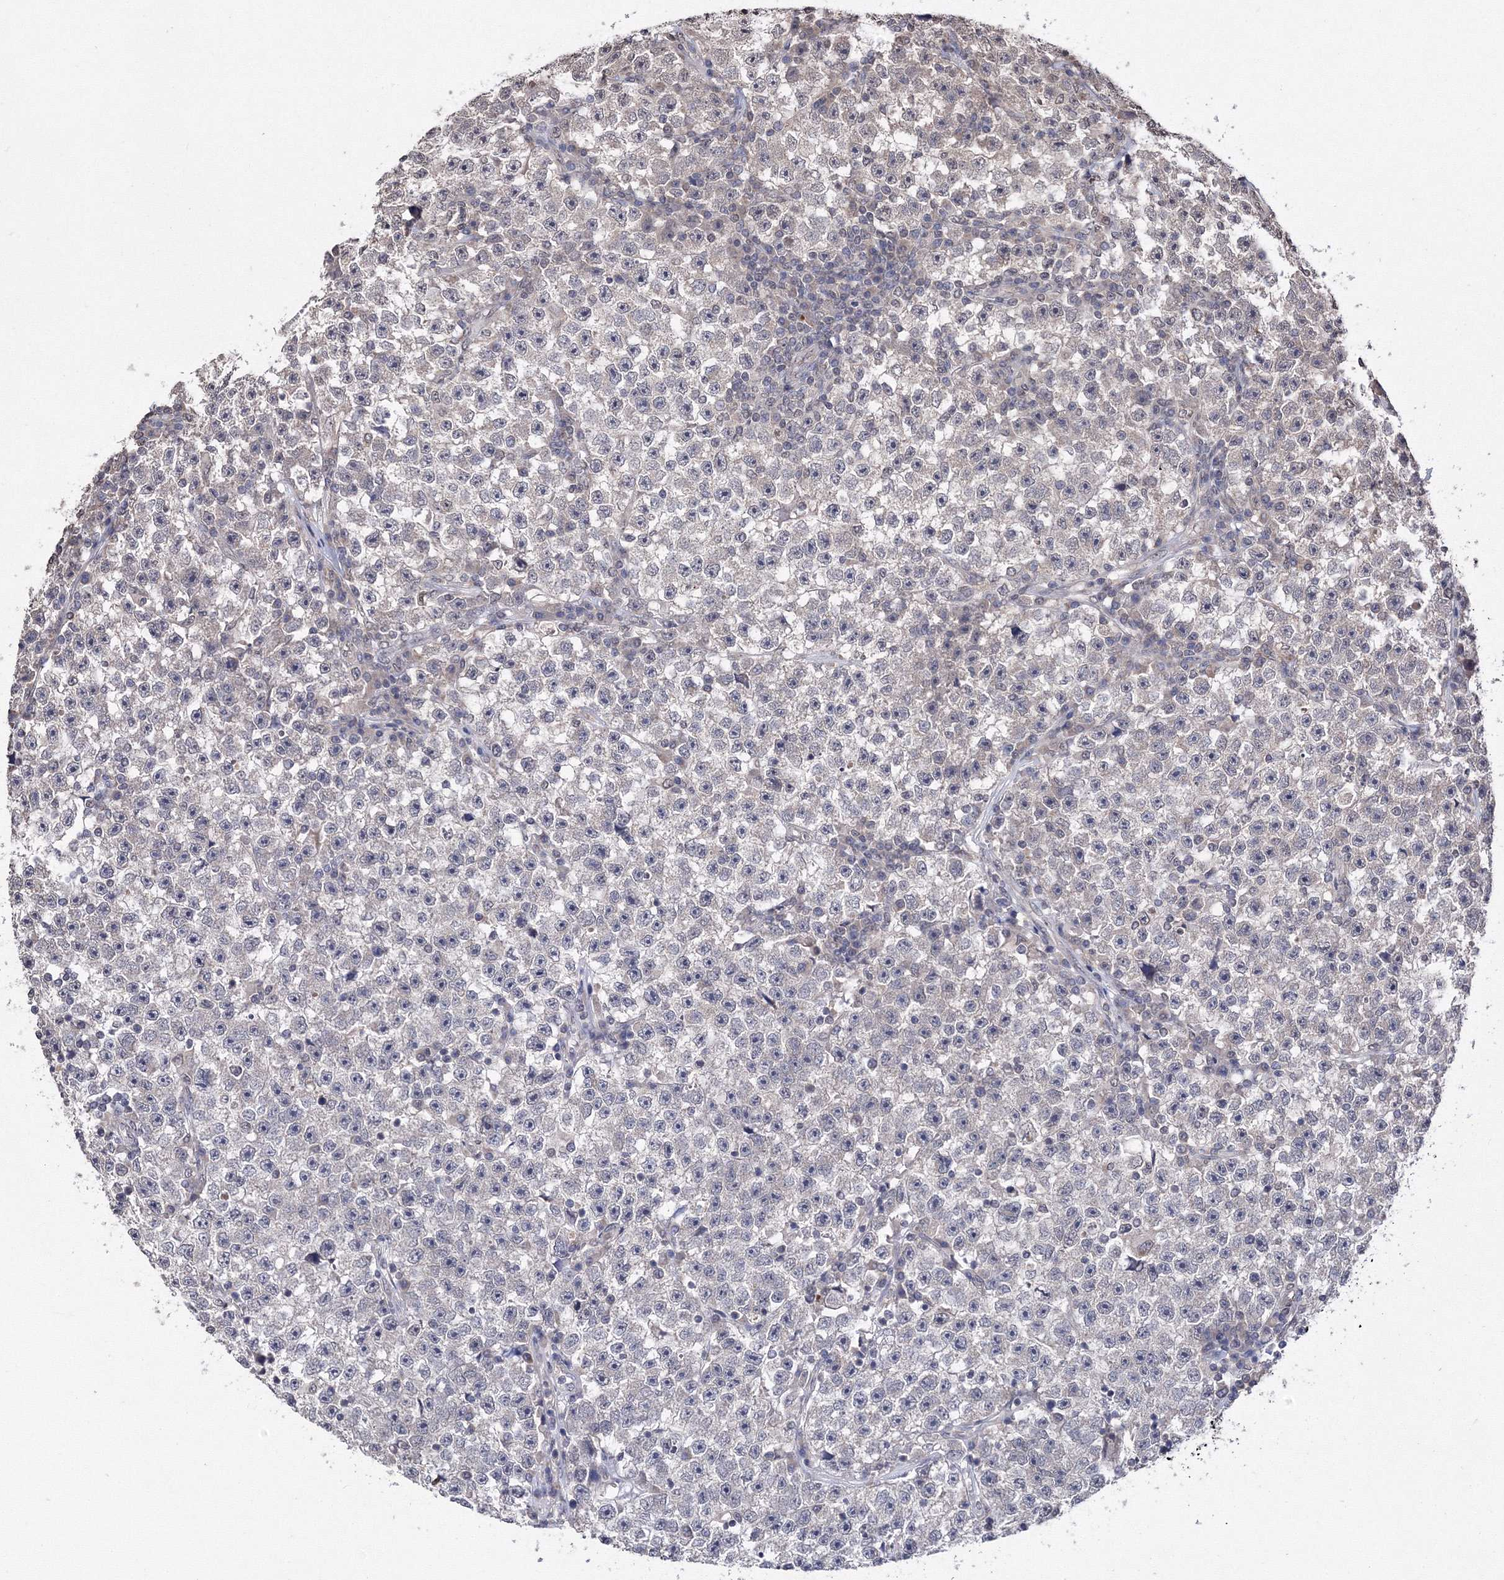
{"staining": {"intensity": "negative", "quantity": "none", "location": "none"}, "tissue": "testis cancer", "cell_type": "Tumor cells", "image_type": "cancer", "snomed": [{"axis": "morphology", "description": "Seminoma, NOS"}, {"axis": "topography", "description": "Testis"}], "caption": "Tumor cells show no significant expression in testis seminoma.", "gene": "GPN1", "patient": {"sex": "male", "age": 22}}